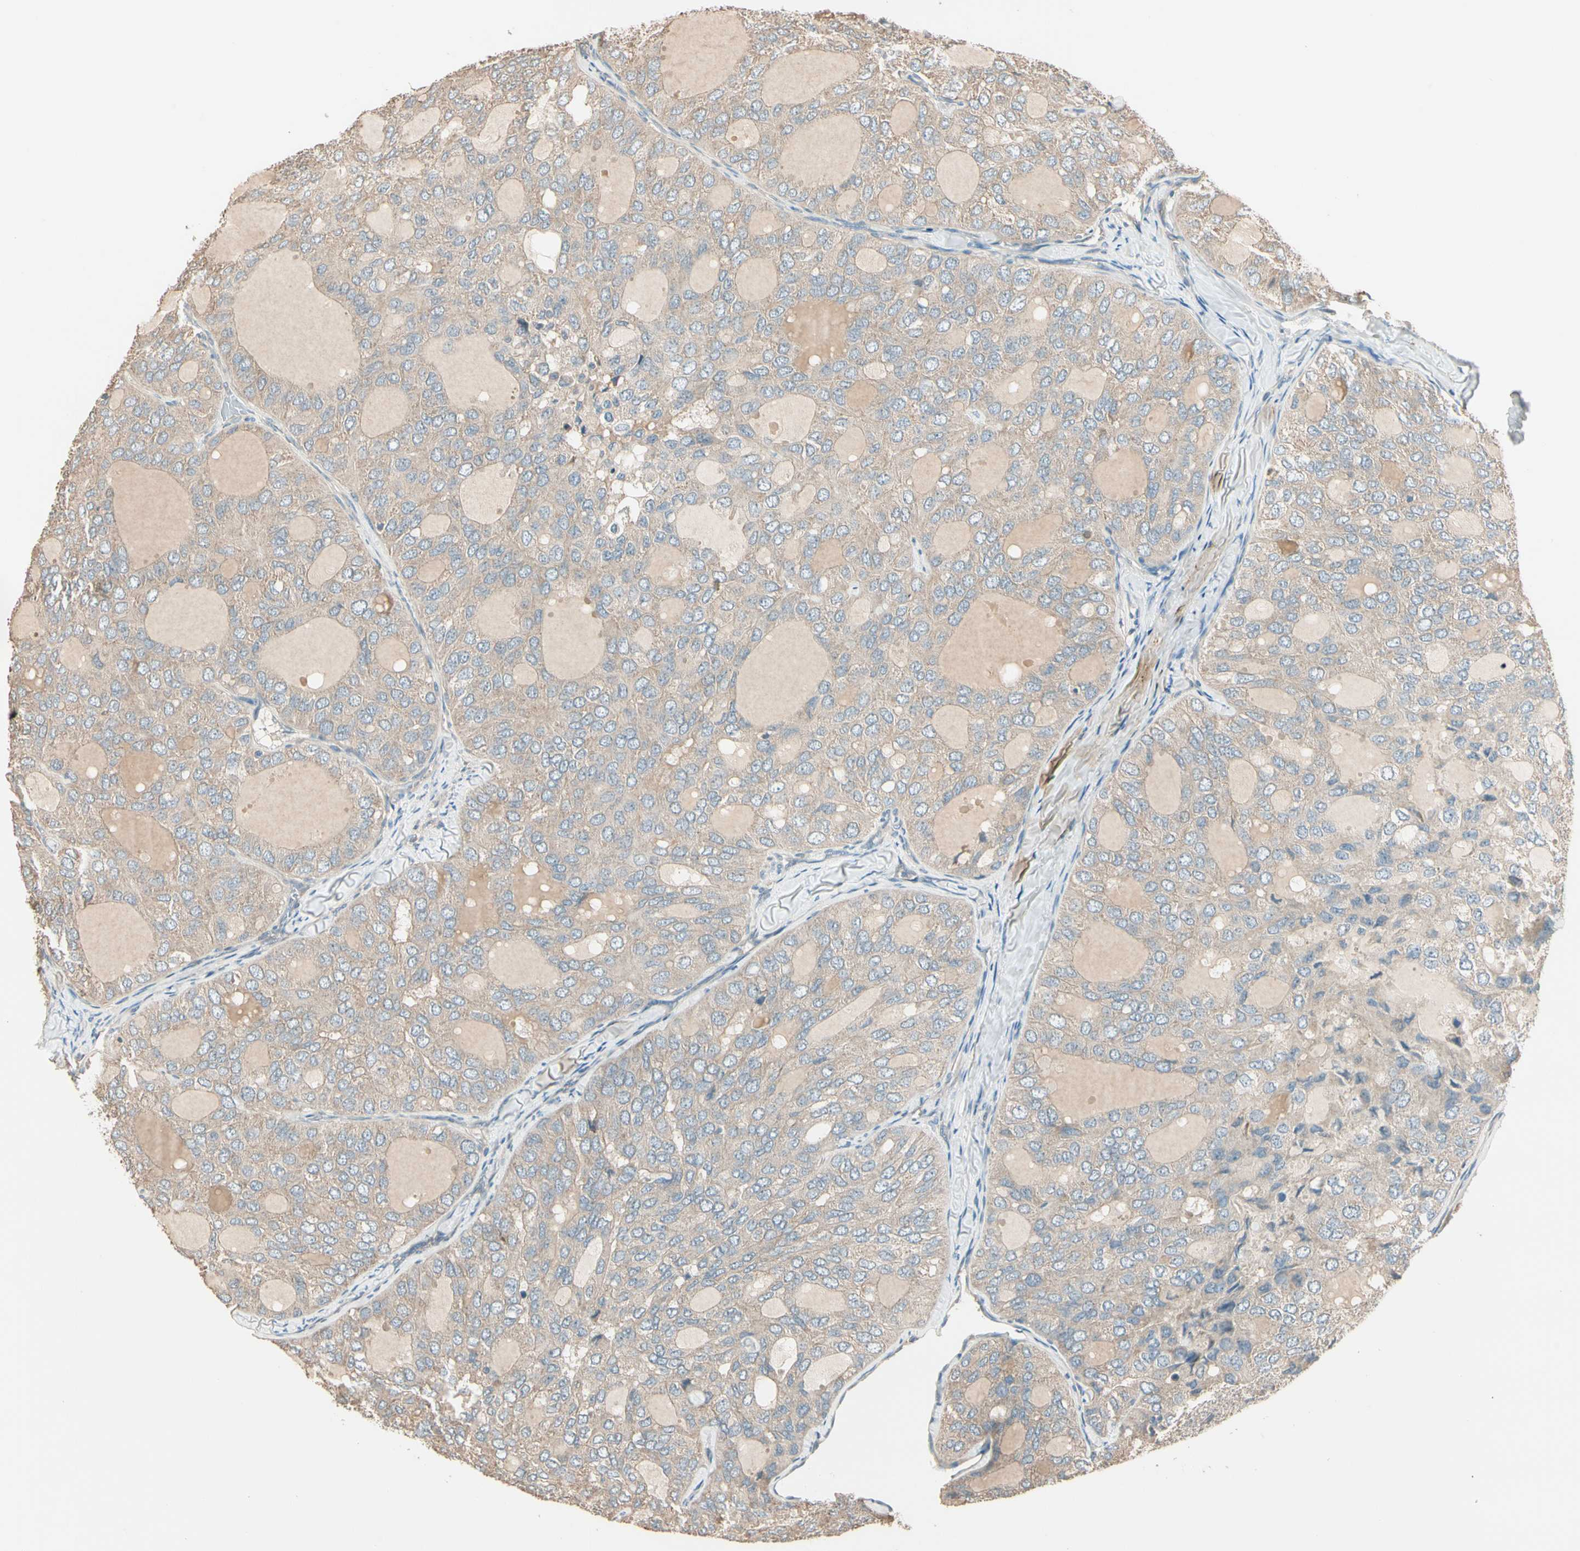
{"staining": {"intensity": "weak", "quantity": ">75%", "location": "cytoplasmic/membranous"}, "tissue": "thyroid cancer", "cell_type": "Tumor cells", "image_type": "cancer", "snomed": [{"axis": "morphology", "description": "Follicular adenoma carcinoma, NOS"}, {"axis": "topography", "description": "Thyroid gland"}], "caption": "Human thyroid follicular adenoma carcinoma stained for a protein (brown) reveals weak cytoplasmic/membranous positive staining in approximately >75% of tumor cells.", "gene": "TNFRSF21", "patient": {"sex": "male", "age": 75}}